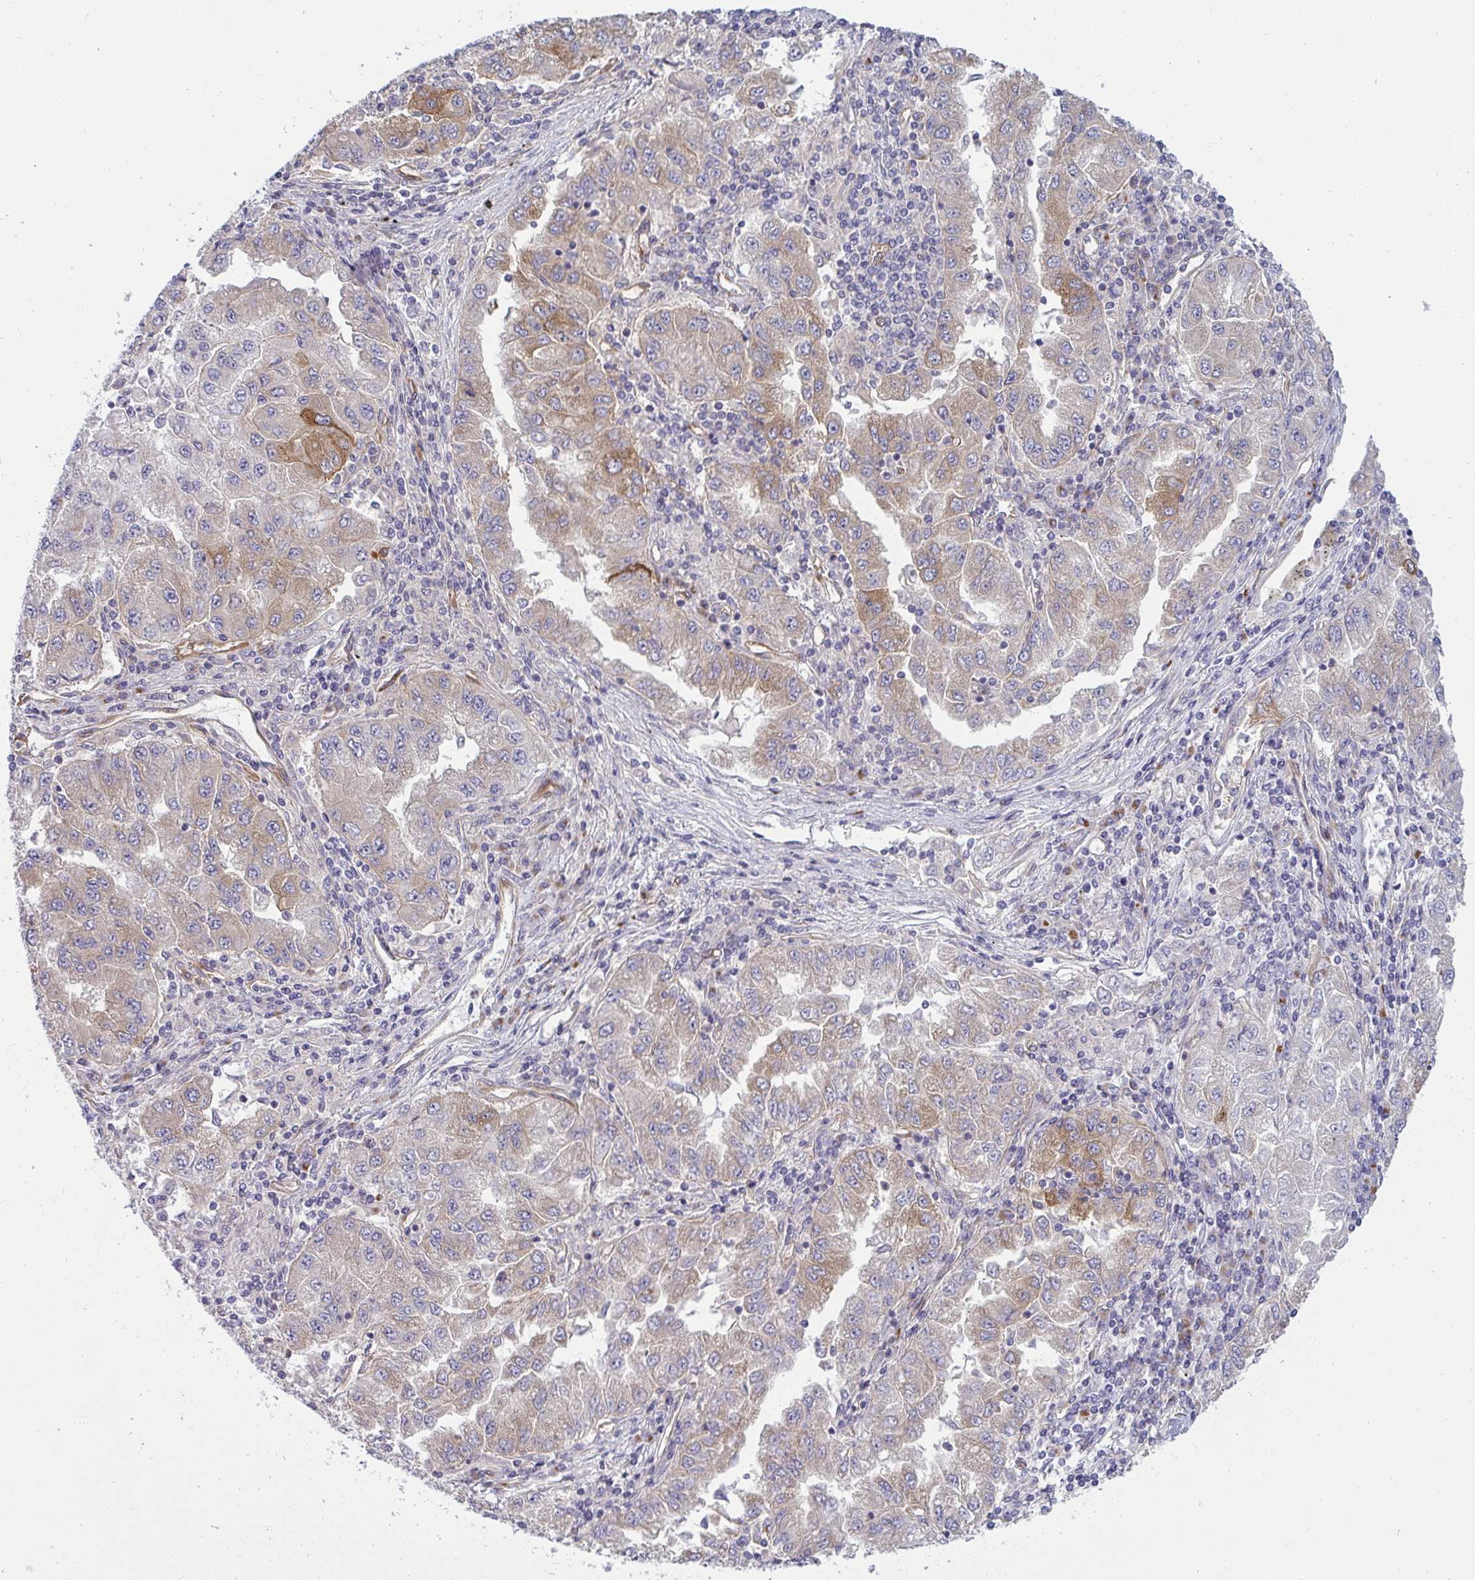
{"staining": {"intensity": "moderate", "quantity": "<25%", "location": "cytoplasmic/membranous"}, "tissue": "lung cancer", "cell_type": "Tumor cells", "image_type": "cancer", "snomed": [{"axis": "morphology", "description": "Adenocarcinoma, NOS"}, {"axis": "morphology", "description": "Adenocarcinoma primary or metastatic"}, {"axis": "topography", "description": "Lung"}], "caption": "Lung cancer (adenocarcinoma) stained with a protein marker shows moderate staining in tumor cells.", "gene": "IFIT3", "patient": {"sex": "male", "age": 74}}